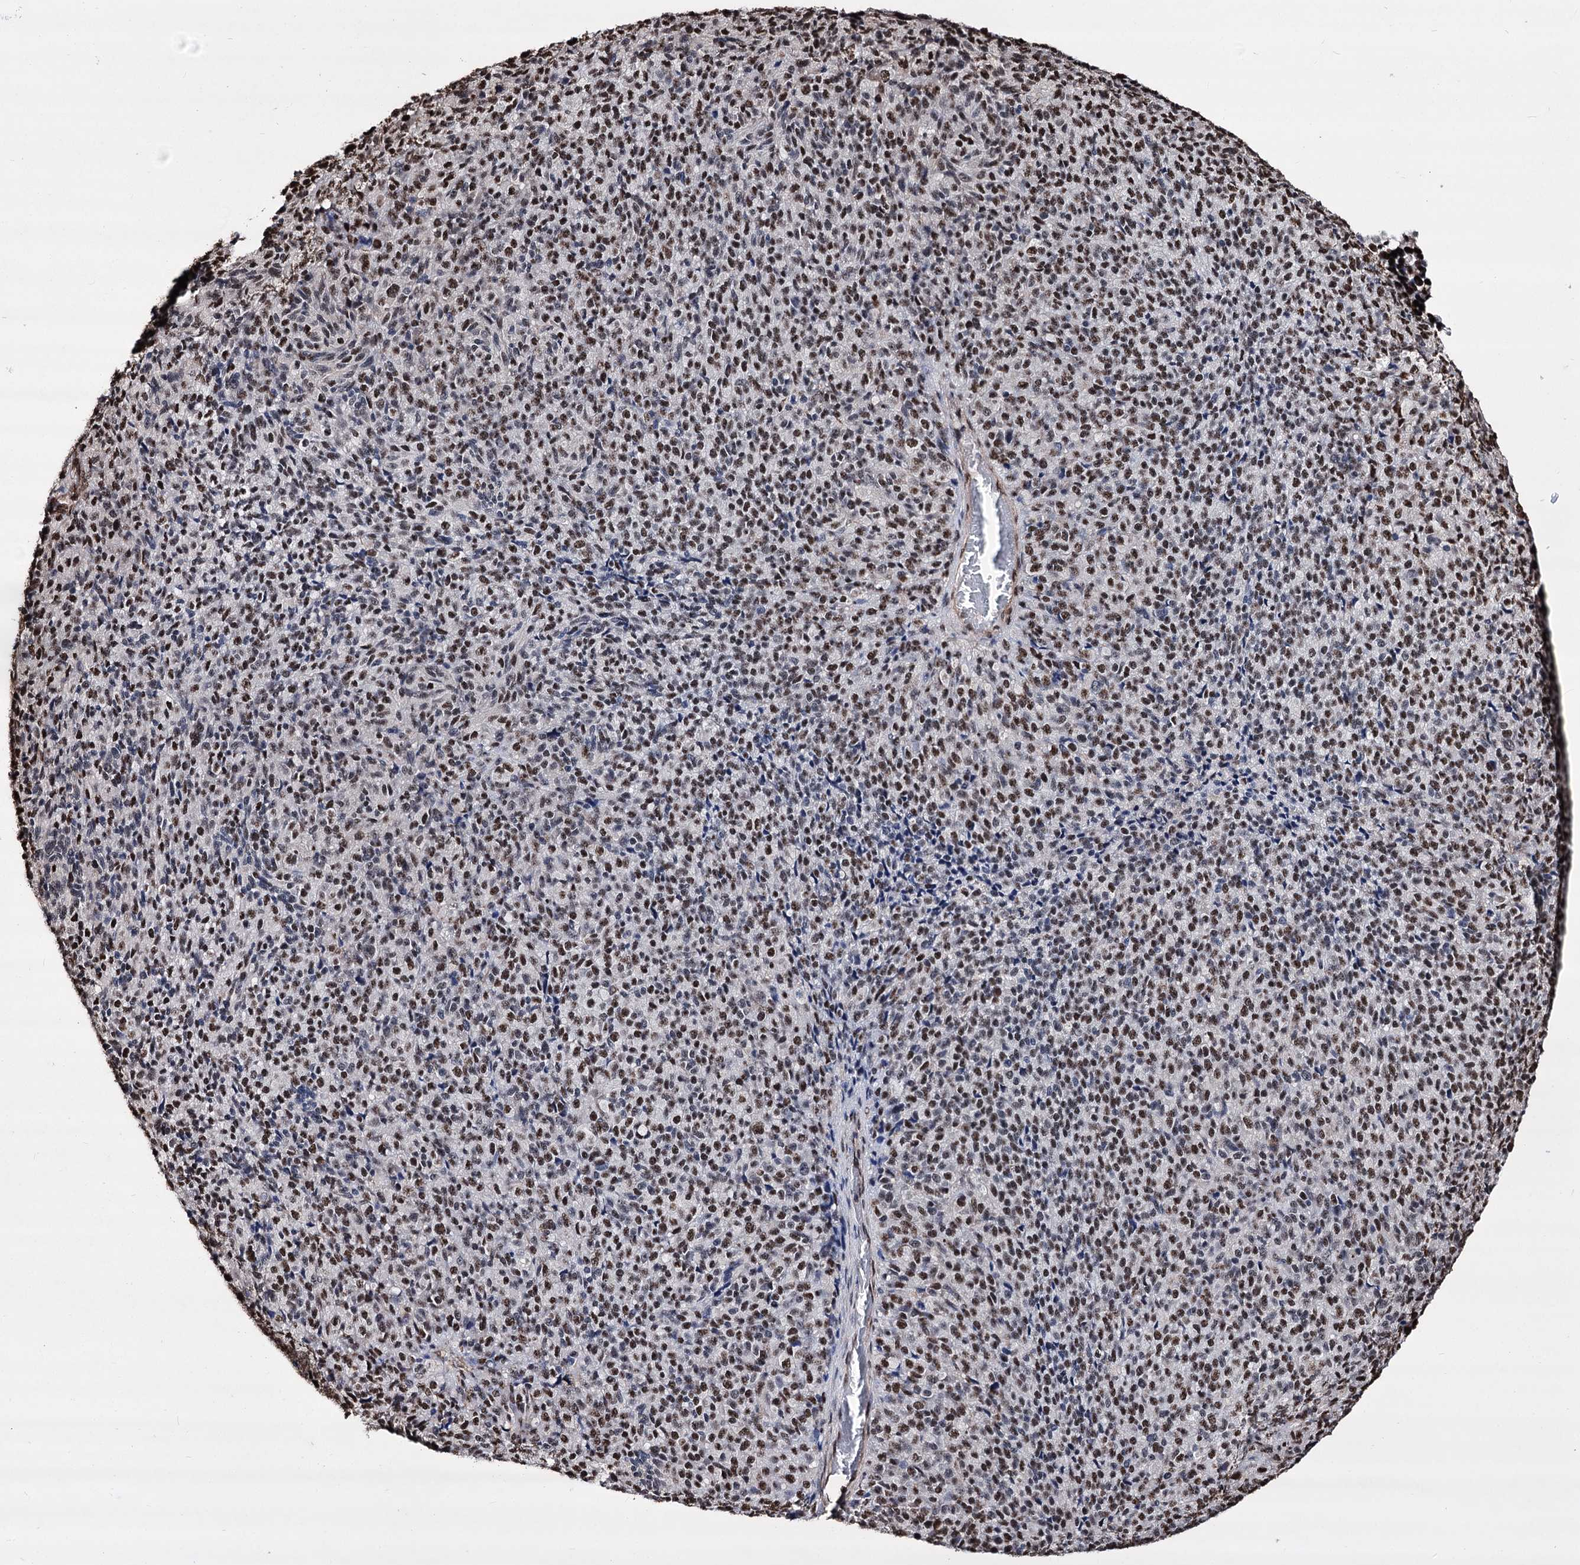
{"staining": {"intensity": "moderate", "quantity": ">75%", "location": "nuclear"}, "tissue": "melanoma", "cell_type": "Tumor cells", "image_type": "cancer", "snomed": [{"axis": "morphology", "description": "Malignant melanoma, Metastatic site"}, {"axis": "topography", "description": "Brain"}], "caption": "Protein expression analysis of human malignant melanoma (metastatic site) reveals moderate nuclear expression in approximately >75% of tumor cells.", "gene": "CHMP7", "patient": {"sex": "female", "age": 56}}